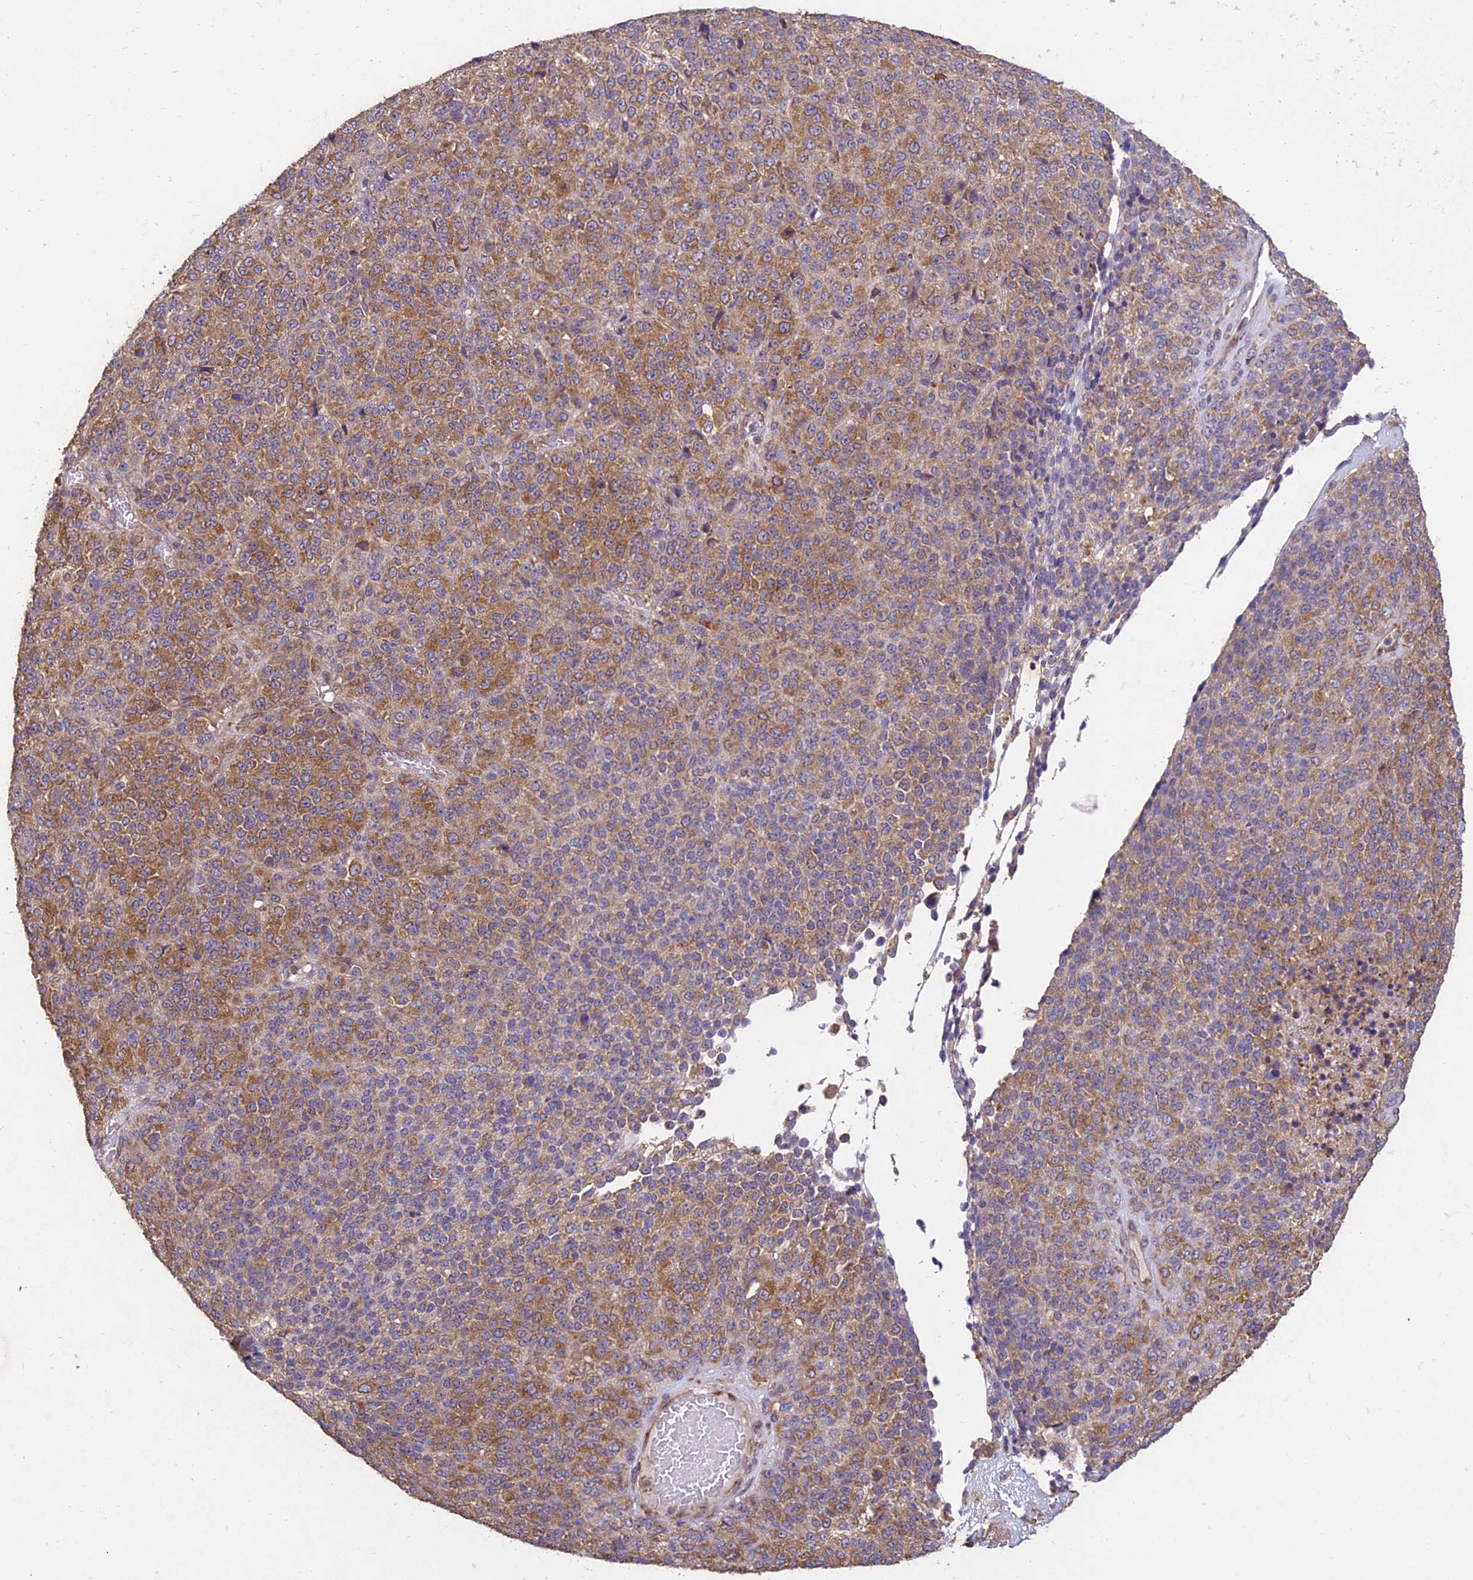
{"staining": {"intensity": "moderate", "quantity": ">75%", "location": "cytoplasmic/membranous"}, "tissue": "melanoma", "cell_type": "Tumor cells", "image_type": "cancer", "snomed": [{"axis": "morphology", "description": "Malignant melanoma, Metastatic site"}, {"axis": "topography", "description": "Brain"}], "caption": "Protein expression by immunohistochemistry (IHC) demonstrates moderate cytoplasmic/membranous expression in about >75% of tumor cells in malignant melanoma (metastatic site).", "gene": "NXNL2", "patient": {"sex": "female", "age": 56}}